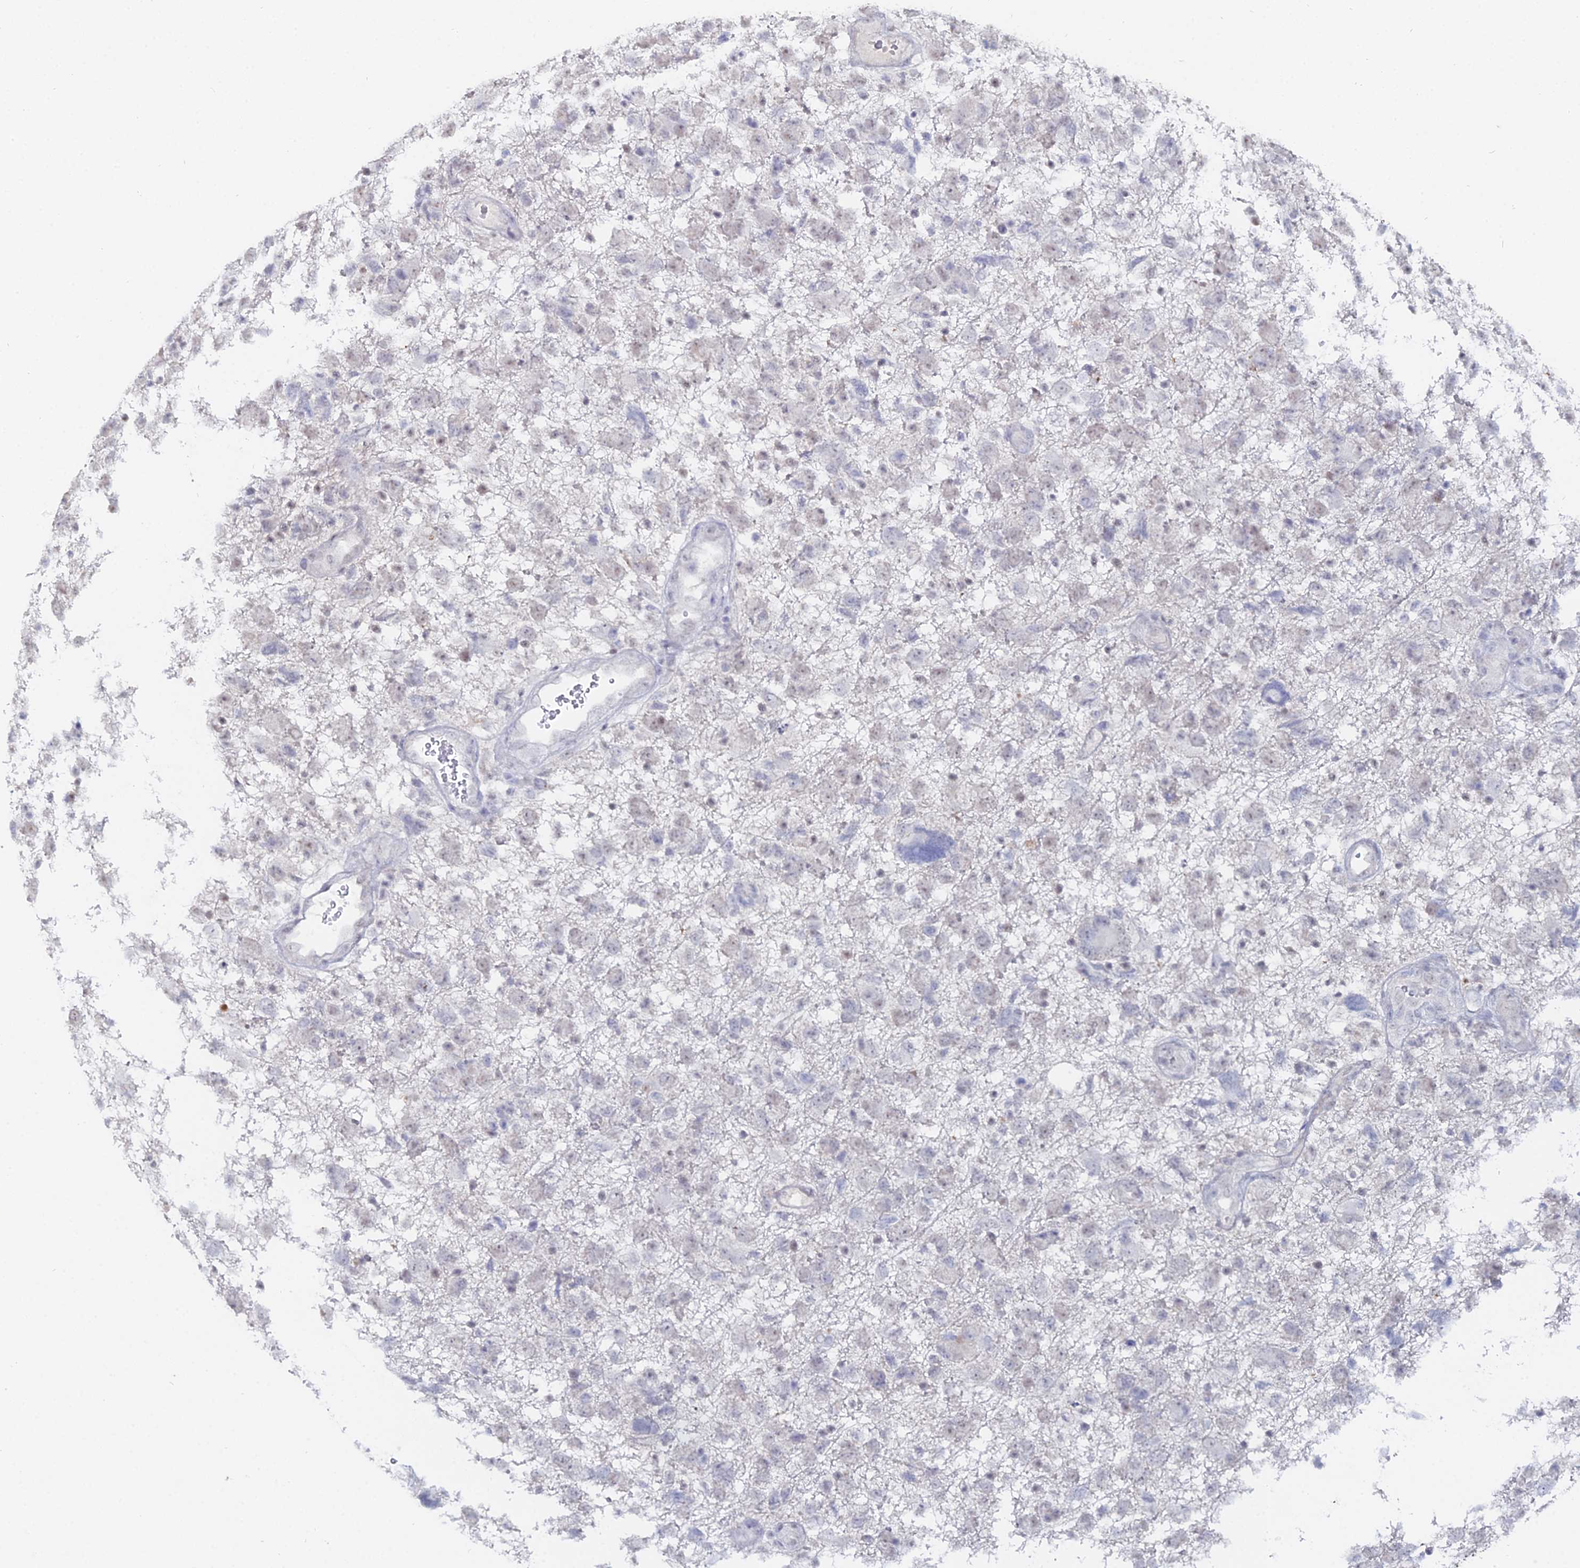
{"staining": {"intensity": "negative", "quantity": "none", "location": "none"}, "tissue": "glioma", "cell_type": "Tumor cells", "image_type": "cancer", "snomed": [{"axis": "morphology", "description": "Glioma, malignant, High grade"}, {"axis": "topography", "description": "Brain"}], "caption": "Tumor cells show no significant protein expression in glioma.", "gene": "THAP4", "patient": {"sex": "male", "age": 61}}